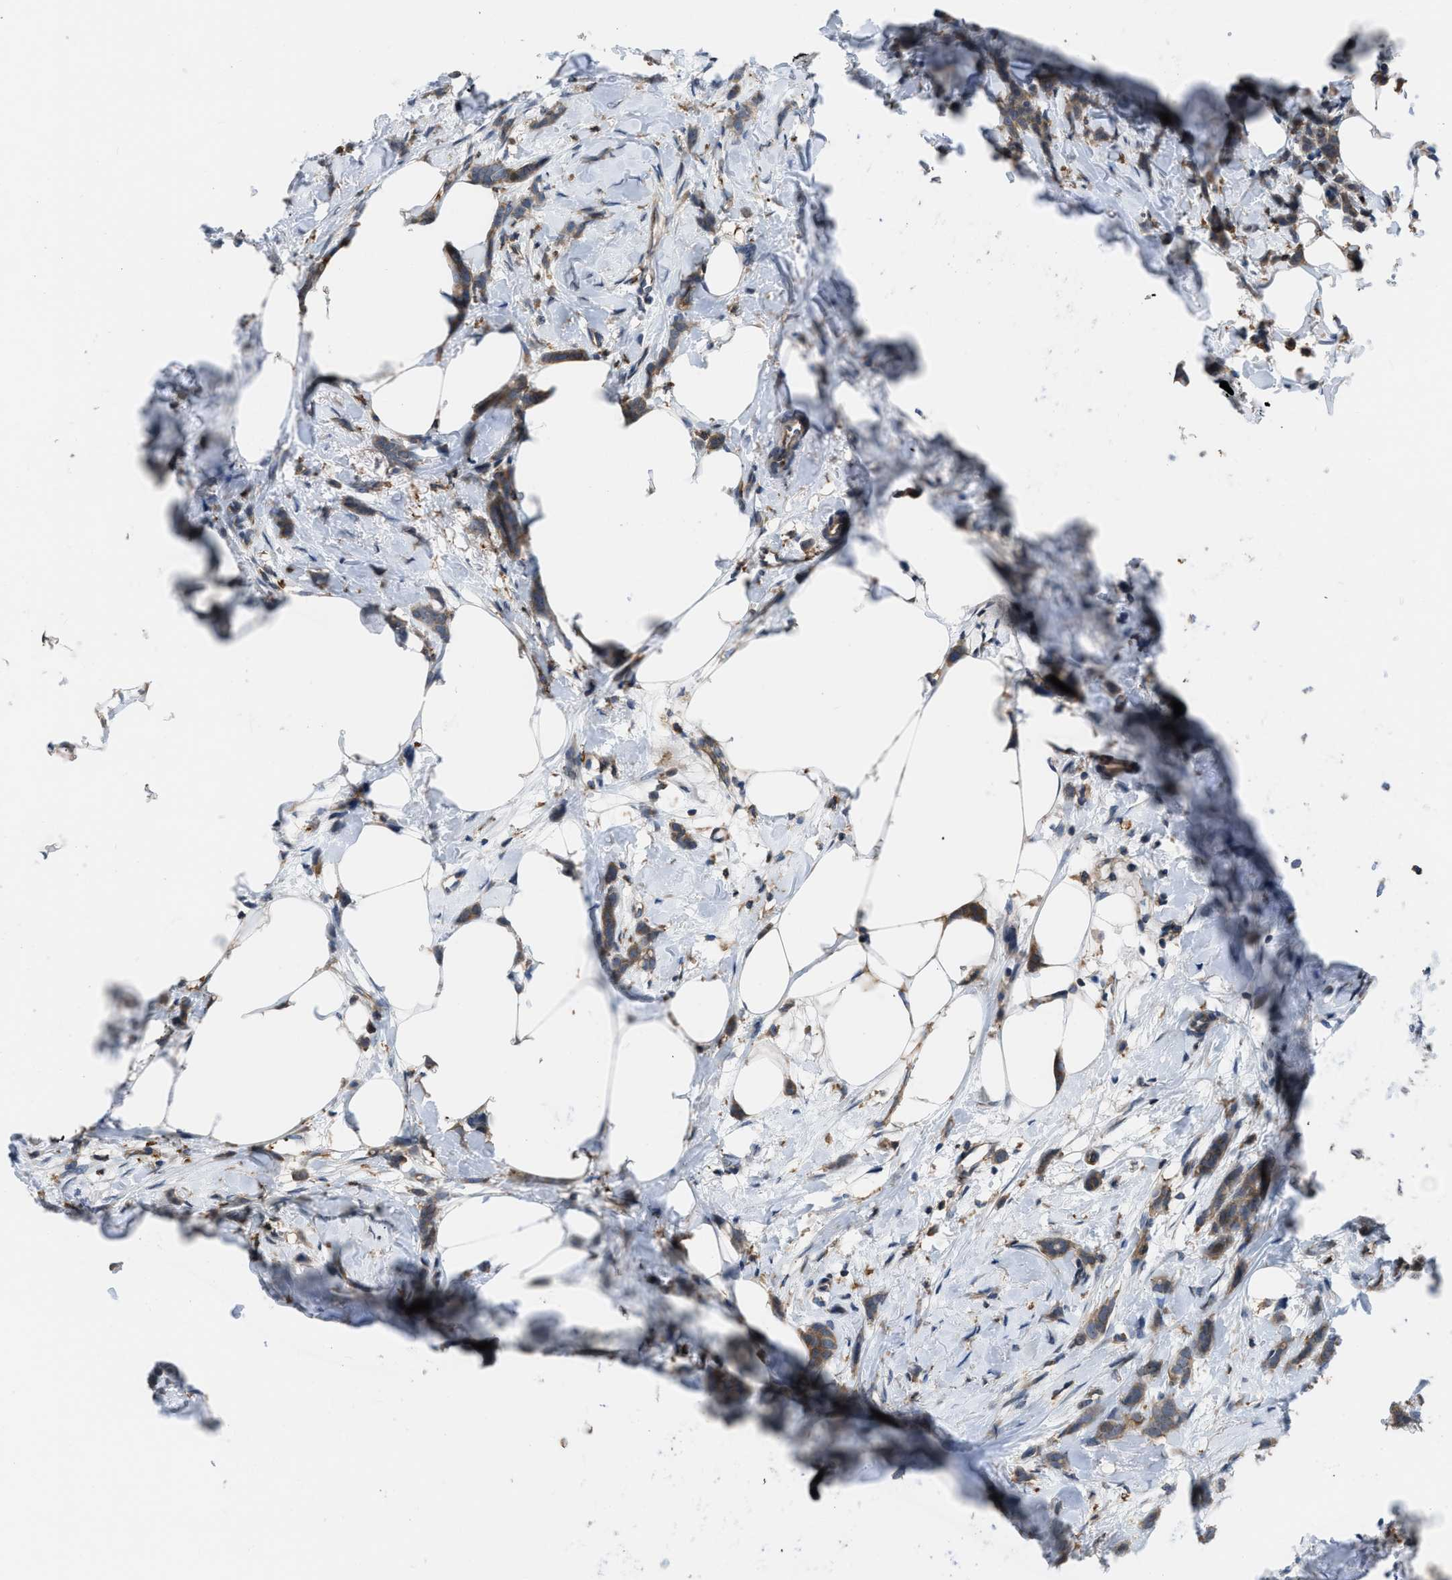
{"staining": {"intensity": "moderate", "quantity": ">75%", "location": "cytoplasmic/membranous"}, "tissue": "breast cancer", "cell_type": "Tumor cells", "image_type": "cancer", "snomed": [{"axis": "morphology", "description": "Lobular carcinoma, in situ"}, {"axis": "morphology", "description": "Lobular carcinoma"}, {"axis": "topography", "description": "Breast"}], "caption": "Lobular carcinoma (breast) was stained to show a protein in brown. There is medium levels of moderate cytoplasmic/membranous expression in about >75% of tumor cells.", "gene": "MYO18A", "patient": {"sex": "female", "age": 41}}